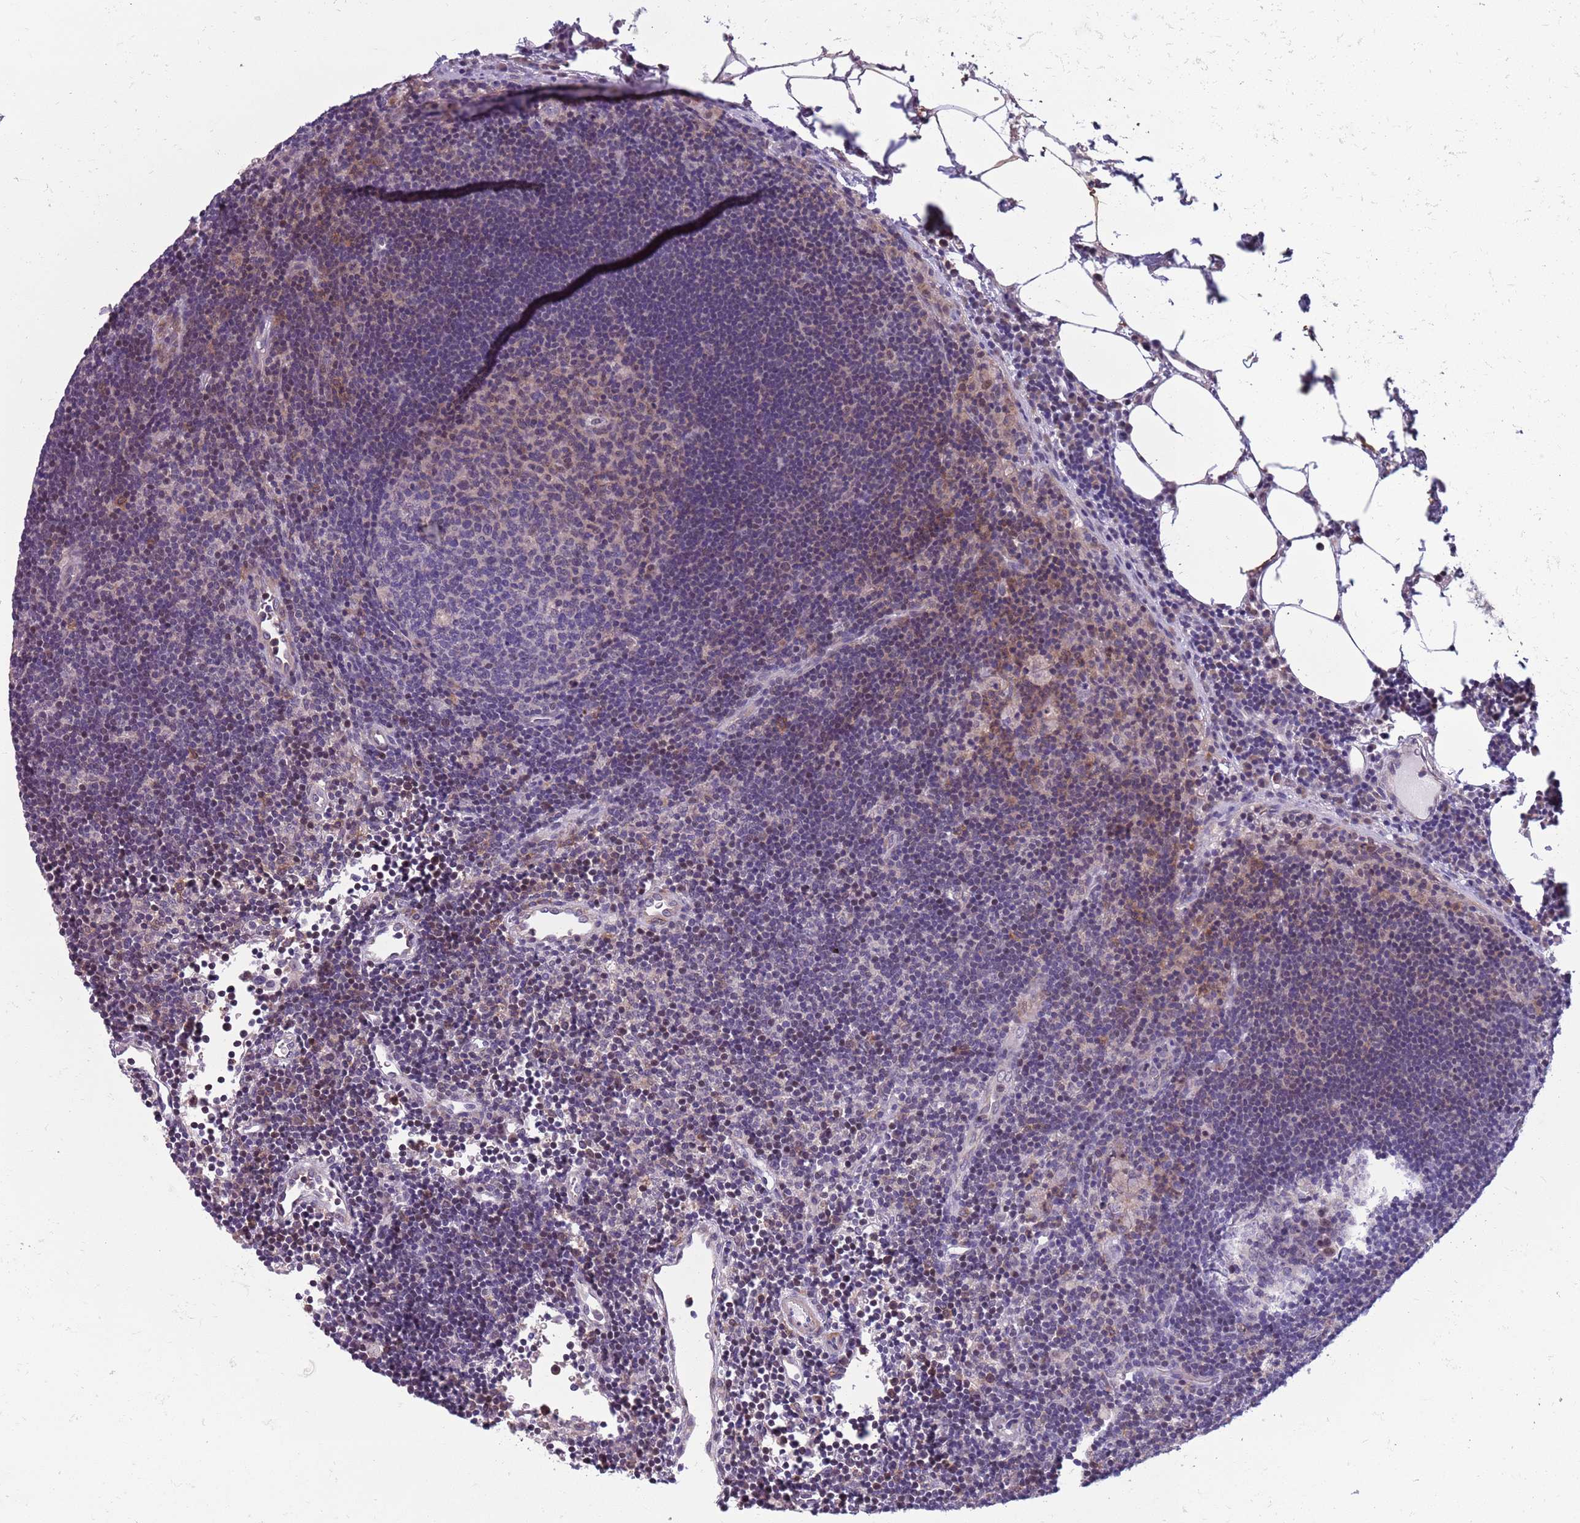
{"staining": {"intensity": "negative", "quantity": "none", "location": "none"}, "tissue": "lymph node", "cell_type": "Germinal center cells", "image_type": "normal", "snomed": [{"axis": "morphology", "description": "Normal tissue, NOS"}, {"axis": "topography", "description": "Lymph node"}], "caption": "Immunohistochemical staining of normal lymph node shows no significant positivity in germinal center cells. (Immunohistochemistry, brightfield microscopy, high magnification).", "gene": "JAML", "patient": {"sex": "male", "age": 62}}